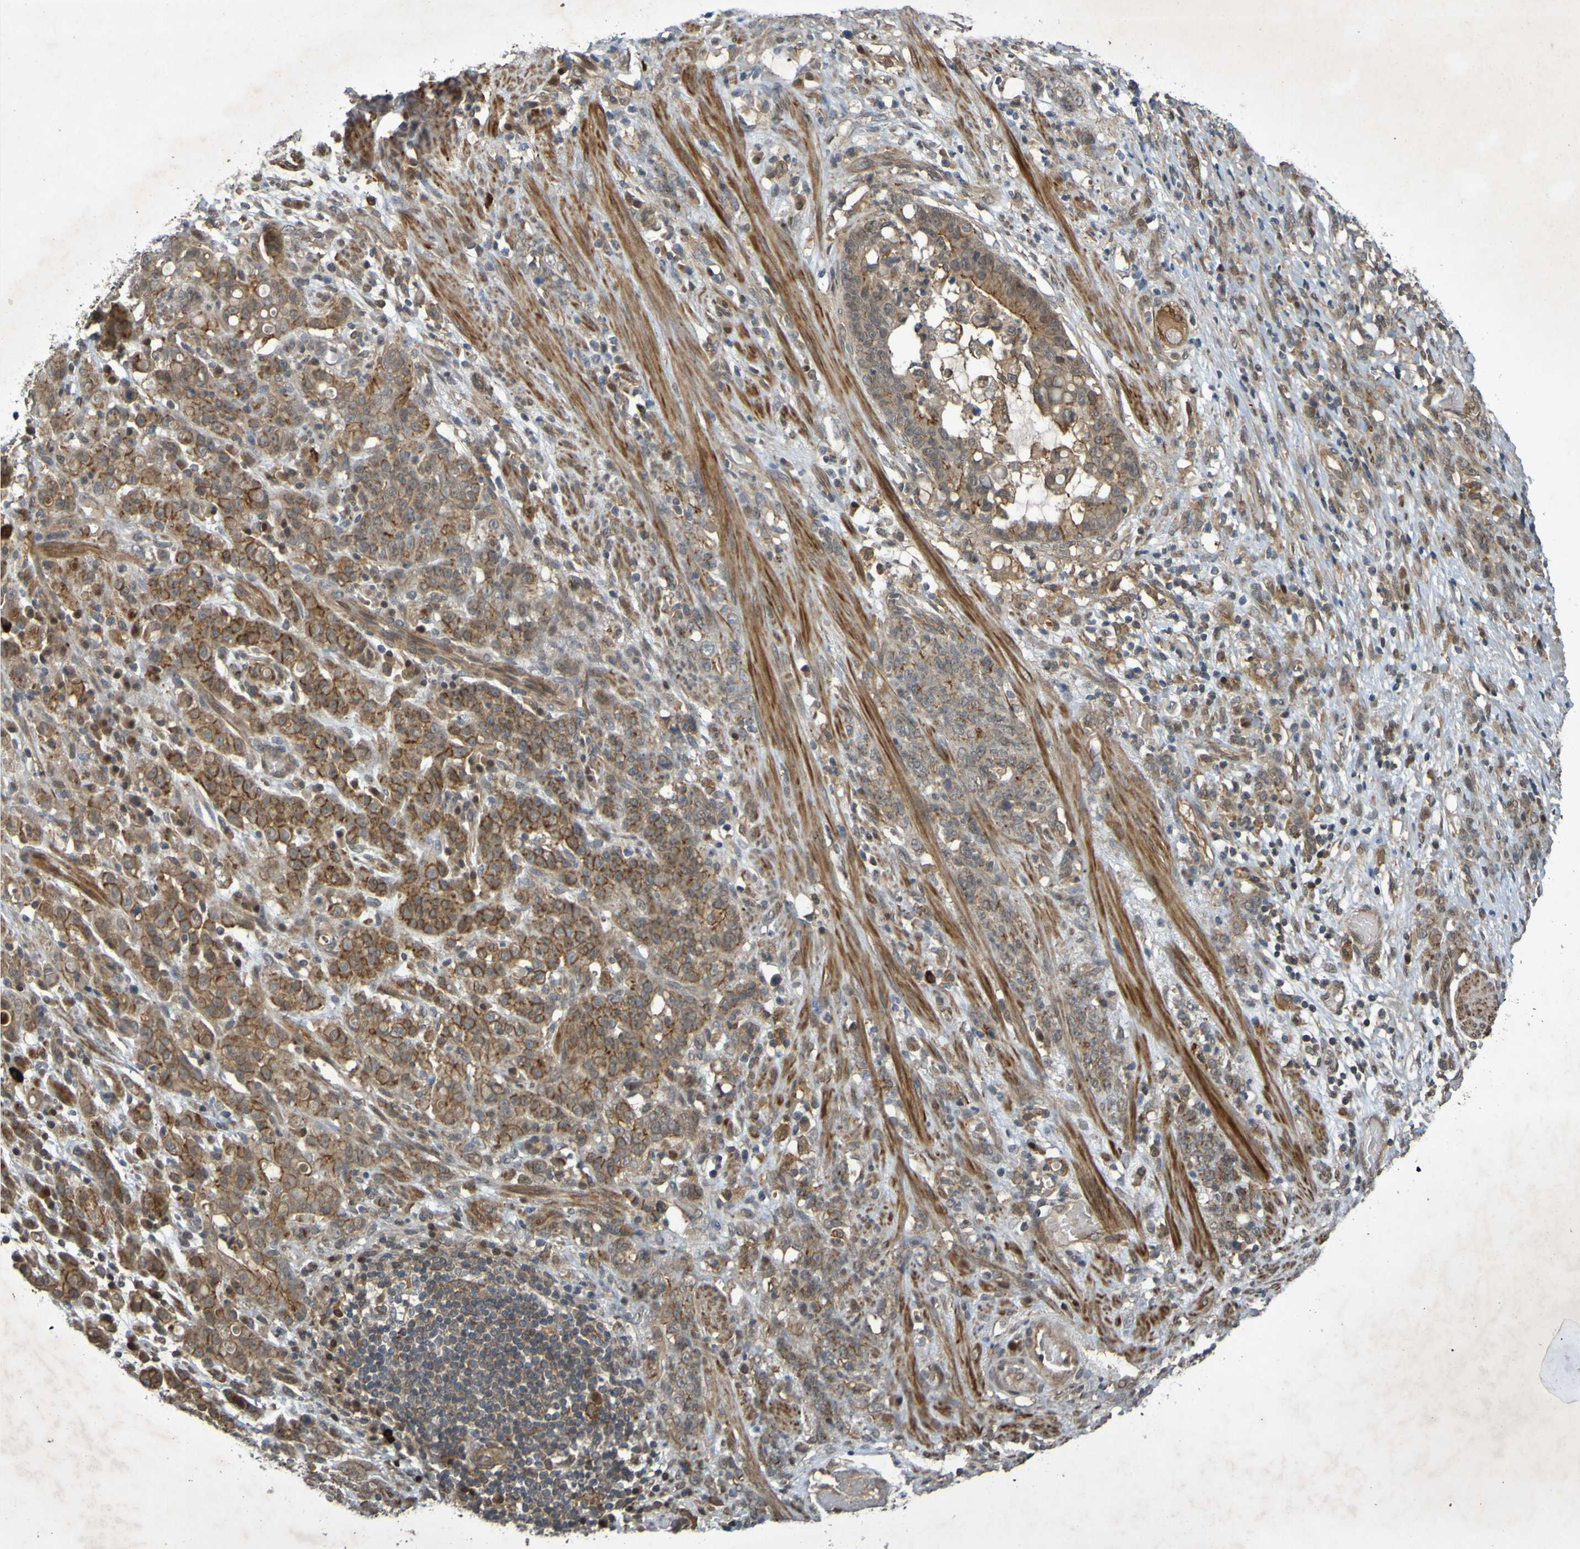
{"staining": {"intensity": "moderate", "quantity": ">75%", "location": "cytoplasmic/membranous"}, "tissue": "stomach cancer", "cell_type": "Tumor cells", "image_type": "cancer", "snomed": [{"axis": "morphology", "description": "Adenocarcinoma, NOS"}, {"axis": "topography", "description": "Stomach, lower"}], "caption": "IHC photomicrograph of human stomach cancer stained for a protein (brown), which reveals medium levels of moderate cytoplasmic/membranous staining in about >75% of tumor cells.", "gene": "ARHGEF11", "patient": {"sex": "male", "age": 88}}